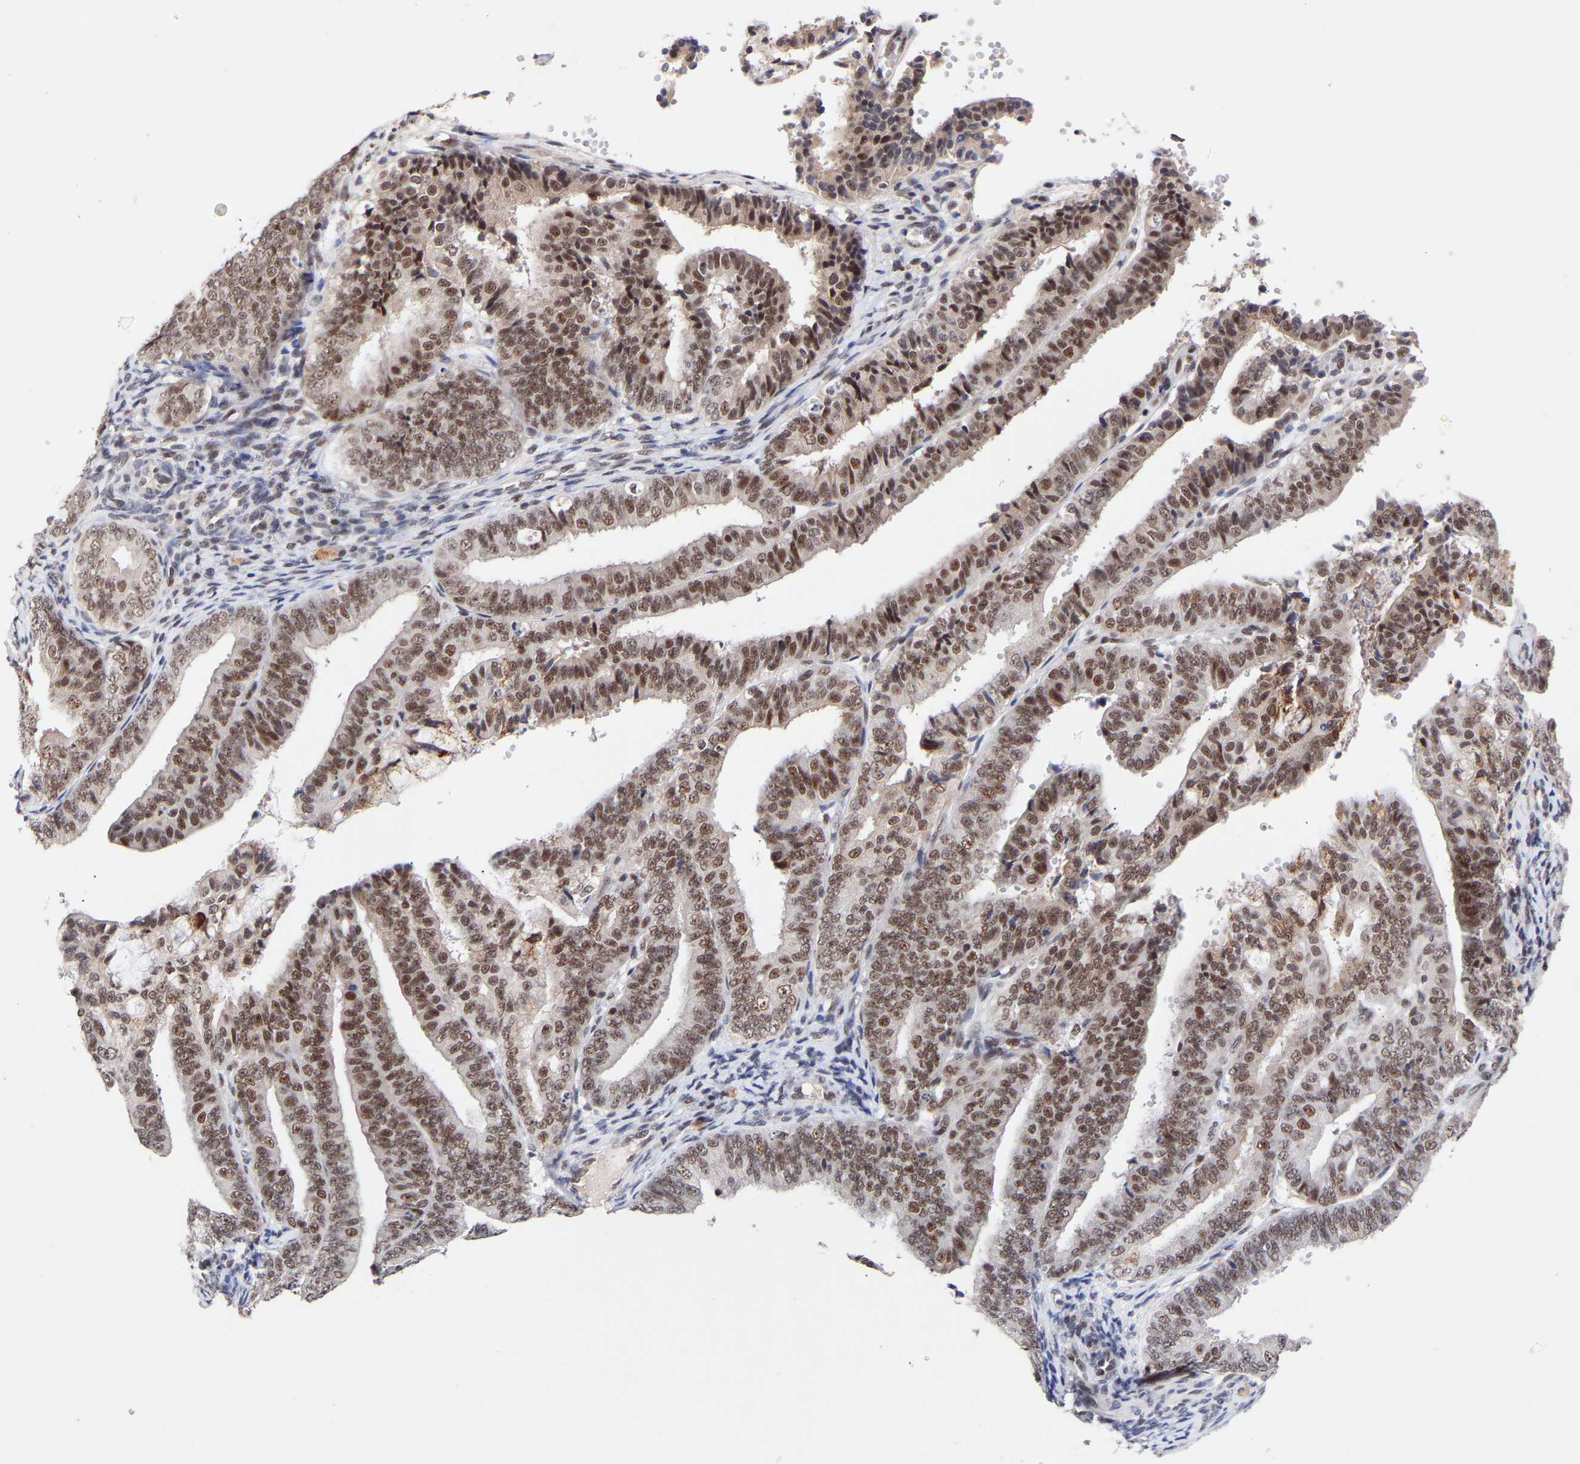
{"staining": {"intensity": "moderate", "quantity": ">75%", "location": "nuclear"}, "tissue": "endometrial cancer", "cell_type": "Tumor cells", "image_type": "cancer", "snomed": [{"axis": "morphology", "description": "Adenocarcinoma, NOS"}, {"axis": "topography", "description": "Endometrium"}], "caption": "IHC (DAB) staining of human endometrial adenocarcinoma demonstrates moderate nuclear protein positivity in about >75% of tumor cells.", "gene": "RBM15", "patient": {"sex": "female", "age": 63}}